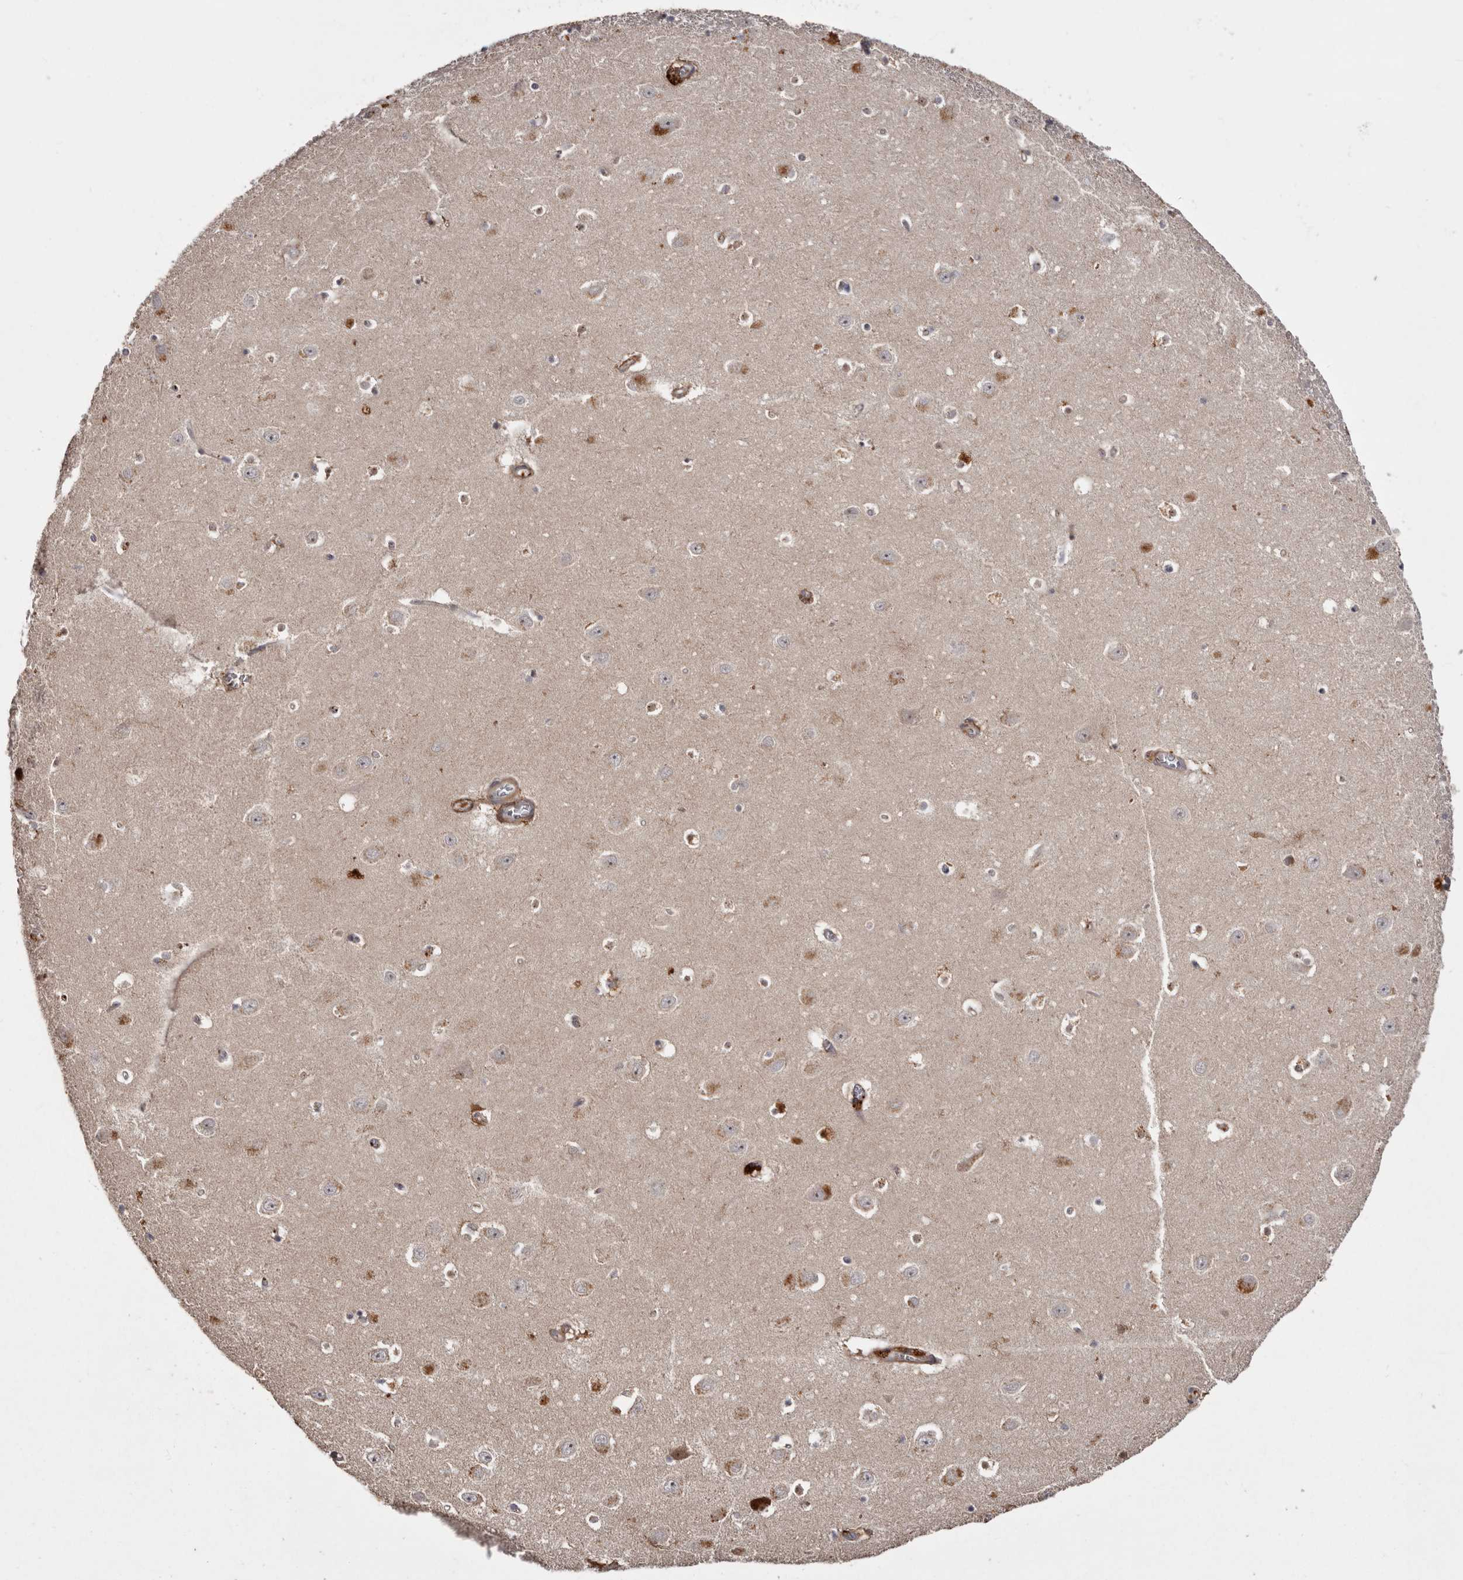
{"staining": {"intensity": "negative", "quantity": "none", "location": "none"}, "tissue": "hippocampus", "cell_type": "Glial cells", "image_type": "normal", "snomed": [{"axis": "morphology", "description": "Normal tissue, NOS"}, {"axis": "topography", "description": "Hippocampus"}], "caption": "Protein analysis of benign hippocampus shows no significant positivity in glial cells. (DAB (3,3'-diaminobenzidine) IHC visualized using brightfield microscopy, high magnification).", "gene": "CYP1B1", "patient": {"sex": "female", "age": 64}}